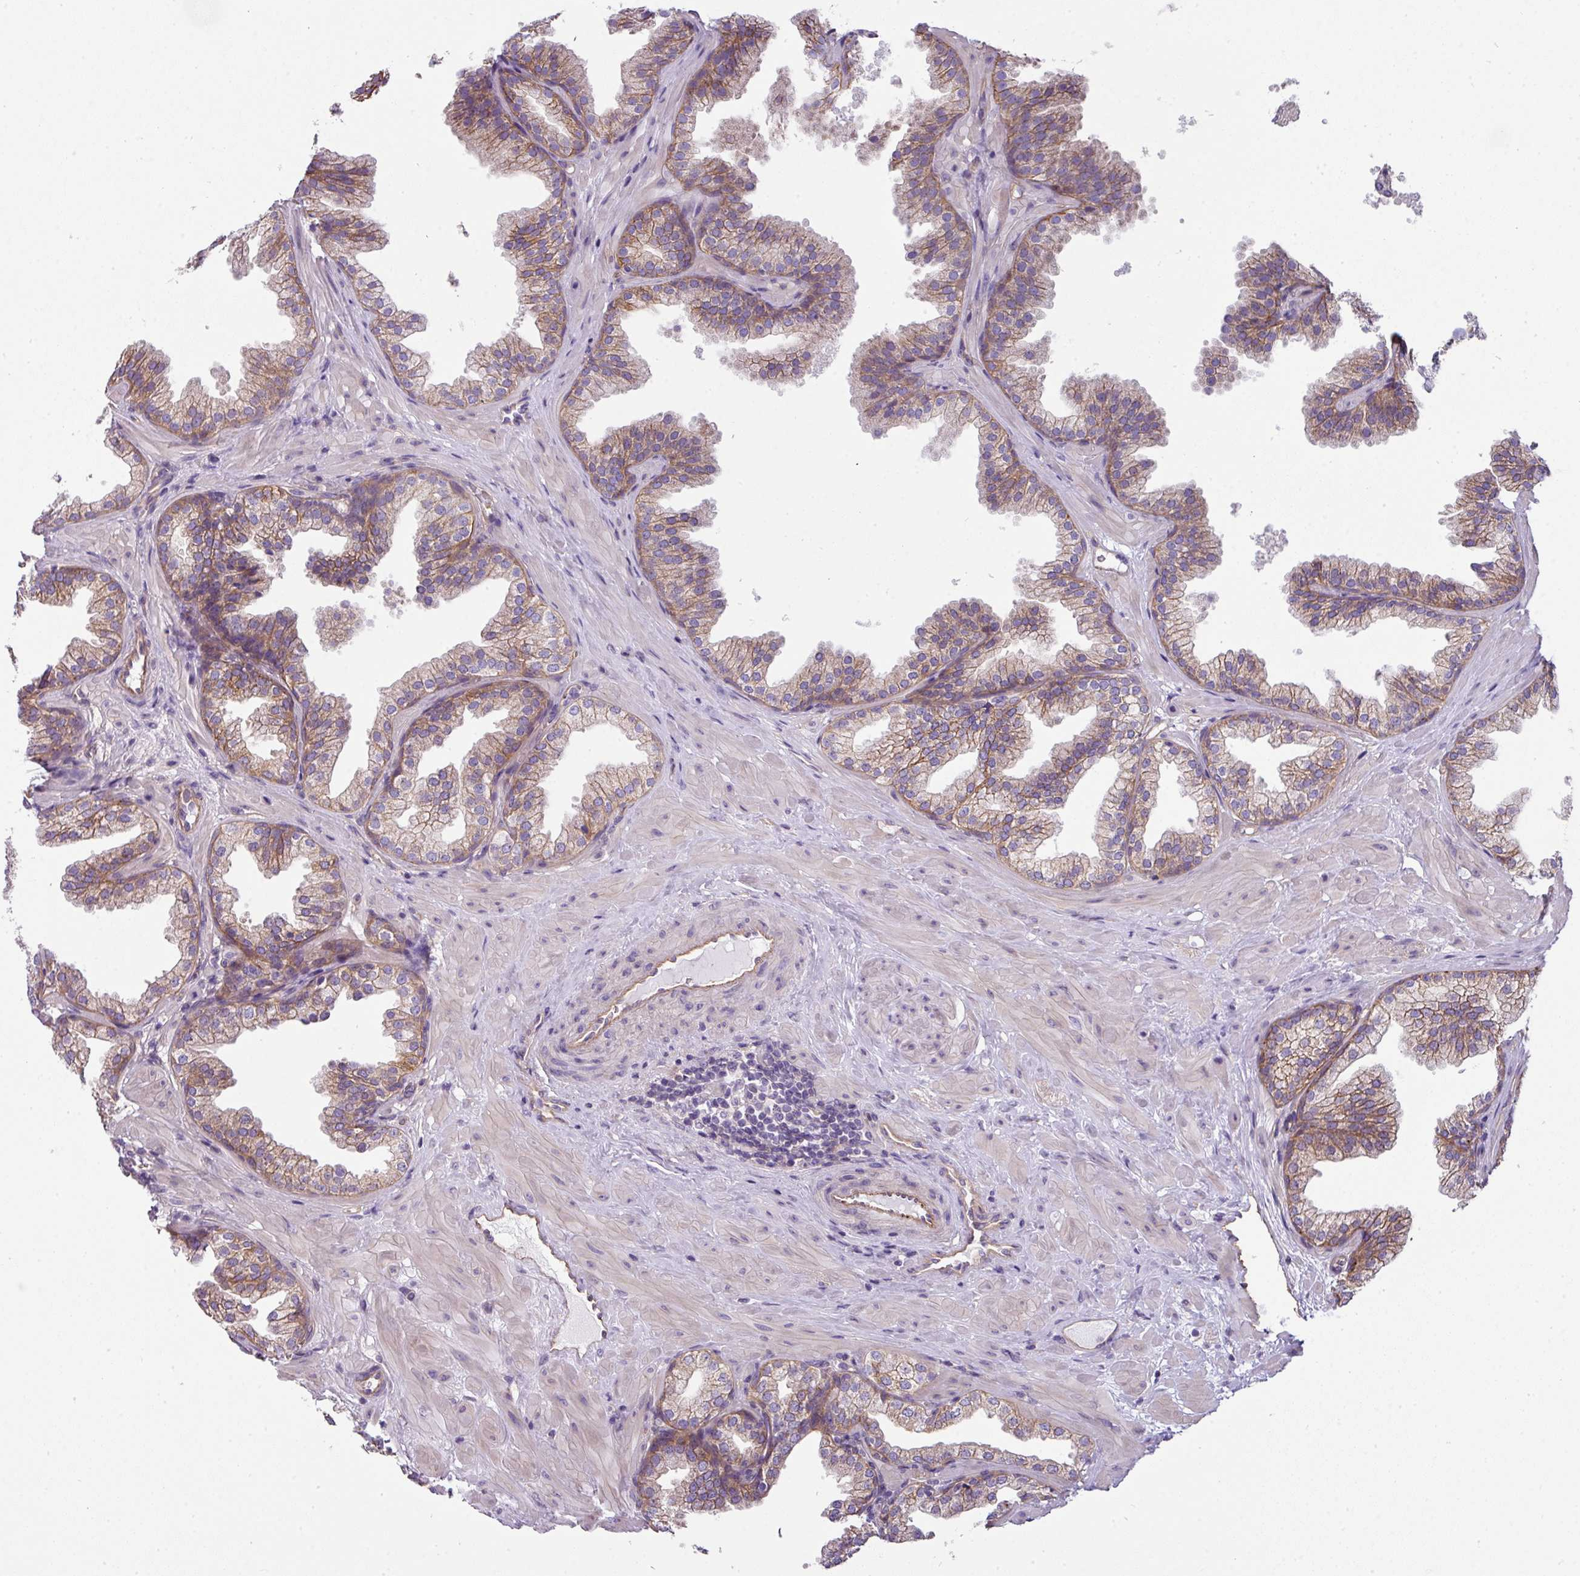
{"staining": {"intensity": "moderate", "quantity": "25%-75%", "location": "cytoplasmic/membranous"}, "tissue": "prostate", "cell_type": "Glandular cells", "image_type": "normal", "snomed": [{"axis": "morphology", "description": "Normal tissue, NOS"}, {"axis": "topography", "description": "Prostate"}], "caption": "Prostate stained for a protein exhibits moderate cytoplasmic/membranous positivity in glandular cells. (Brightfield microscopy of DAB IHC at high magnification).", "gene": "PALS2", "patient": {"sex": "male", "age": 37}}